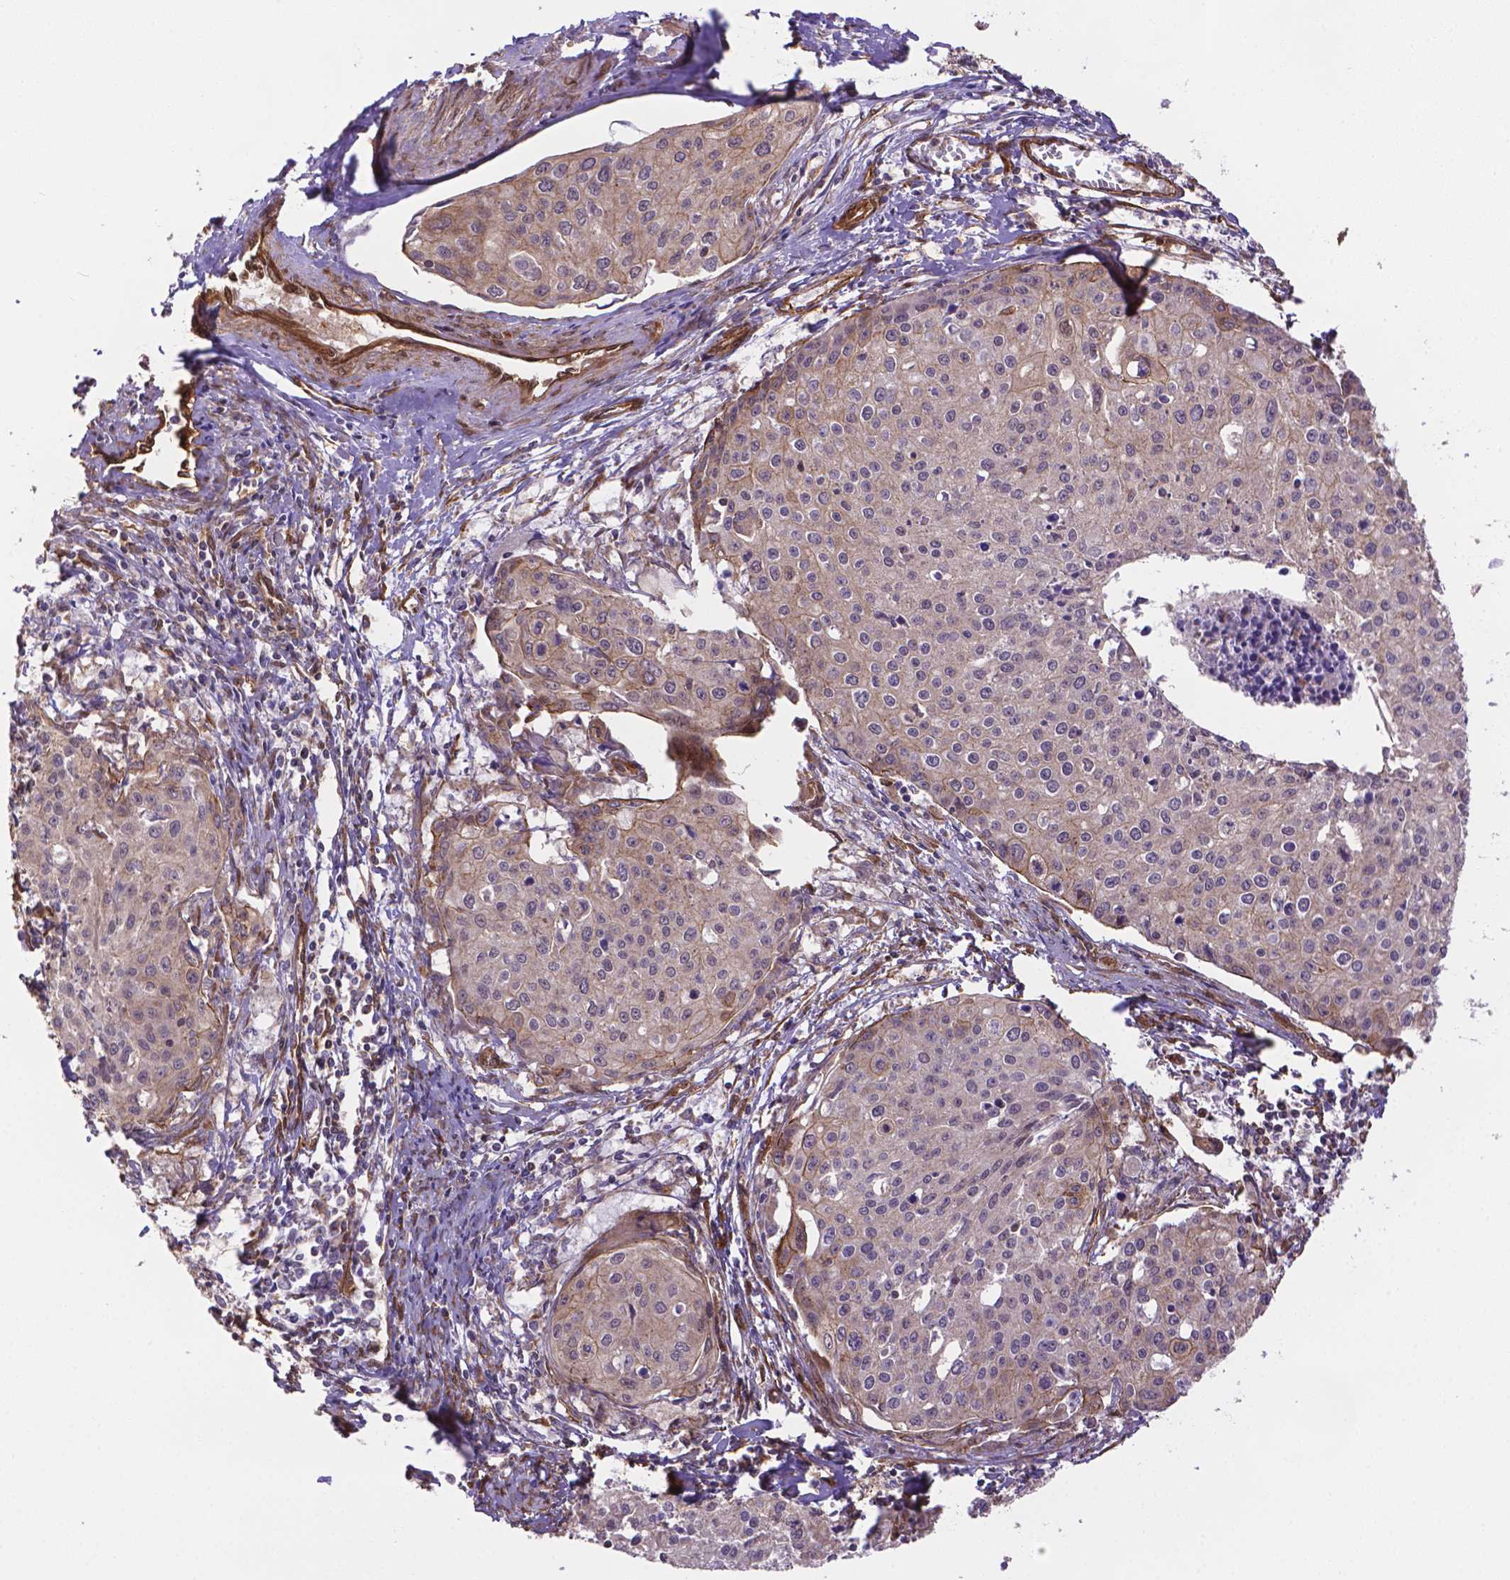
{"staining": {"intensity": "weak", "quantity": "25%-75%", "location": "cytoplasmic/membranous"}, "tissue": "cervical cancer", "cell_type": "Tumor cells", "image_type": "cancer", "snomed": [{"axis": "morphology", "description": "Squamous cell carcinoma, NOS"}, {"axis": "topography", "description": "Cervix"}], "caption": "Immunohistochemical staining of cervical squamous cell carcinoma shows low levels of weak cytoplasmic/membranous expression in about 25%-75% of tumor cells.", "gene": "YAP1", "patient": {"sex": "female", "age": 38}}